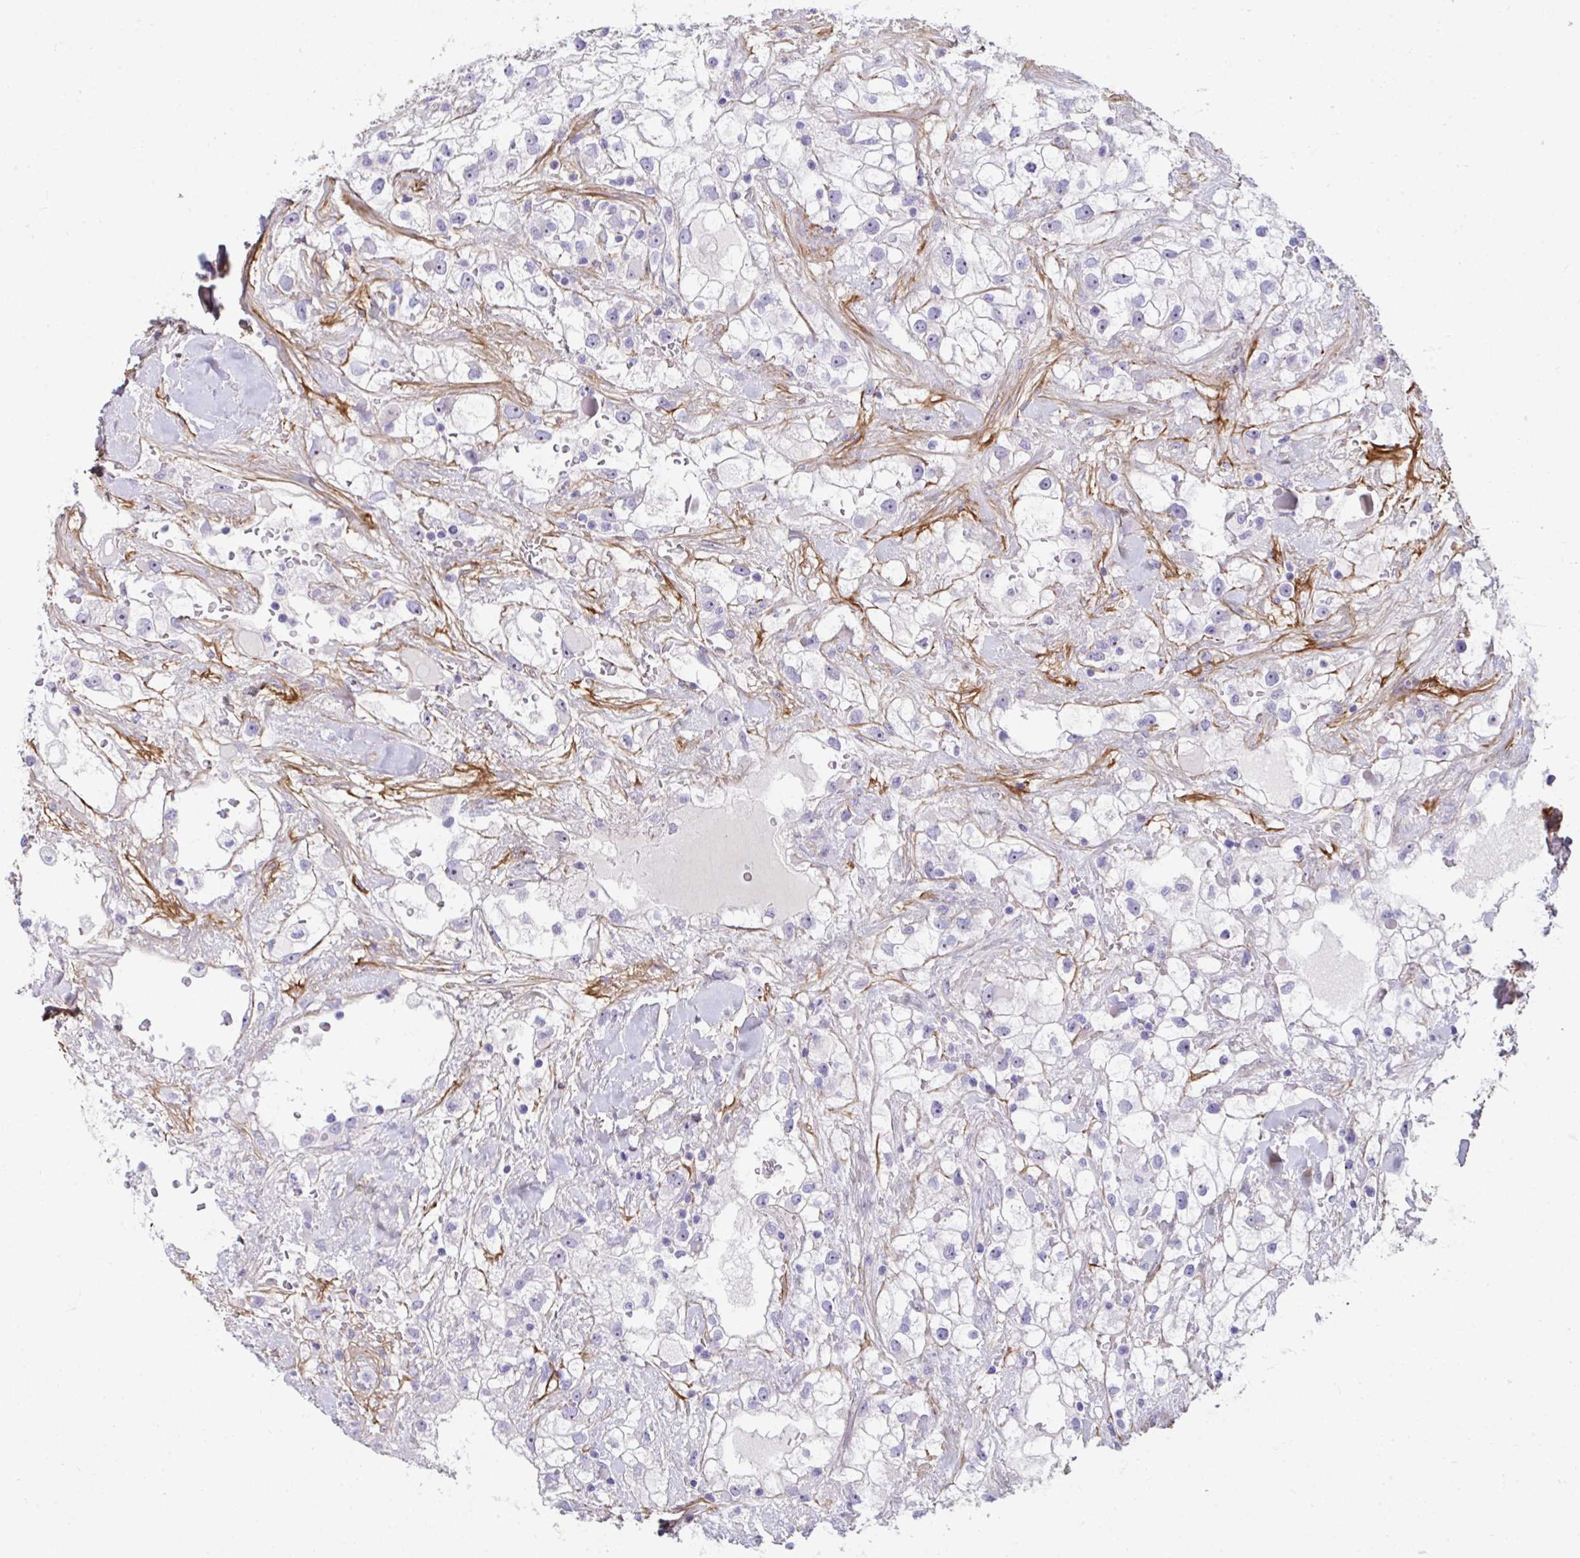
{"staining": {"intensity": "negative", "quantity": "none", "location": "none"}, "tissue": "renal cancer", "cell_type": "Tumor cells", "image_type": "cancer", "snomed": [{"axis": "morphology", "description": "Adenocarcinoma, NOS"}, {"axis": "topography", "description": "Kidney"}], "caption": "Tumor cells show no significant expression in adenocarcinoma (renal). Nuclei are stained in blue.", "gene": "LHFPL6", "patient": {"sex": "male", "age": 59}}